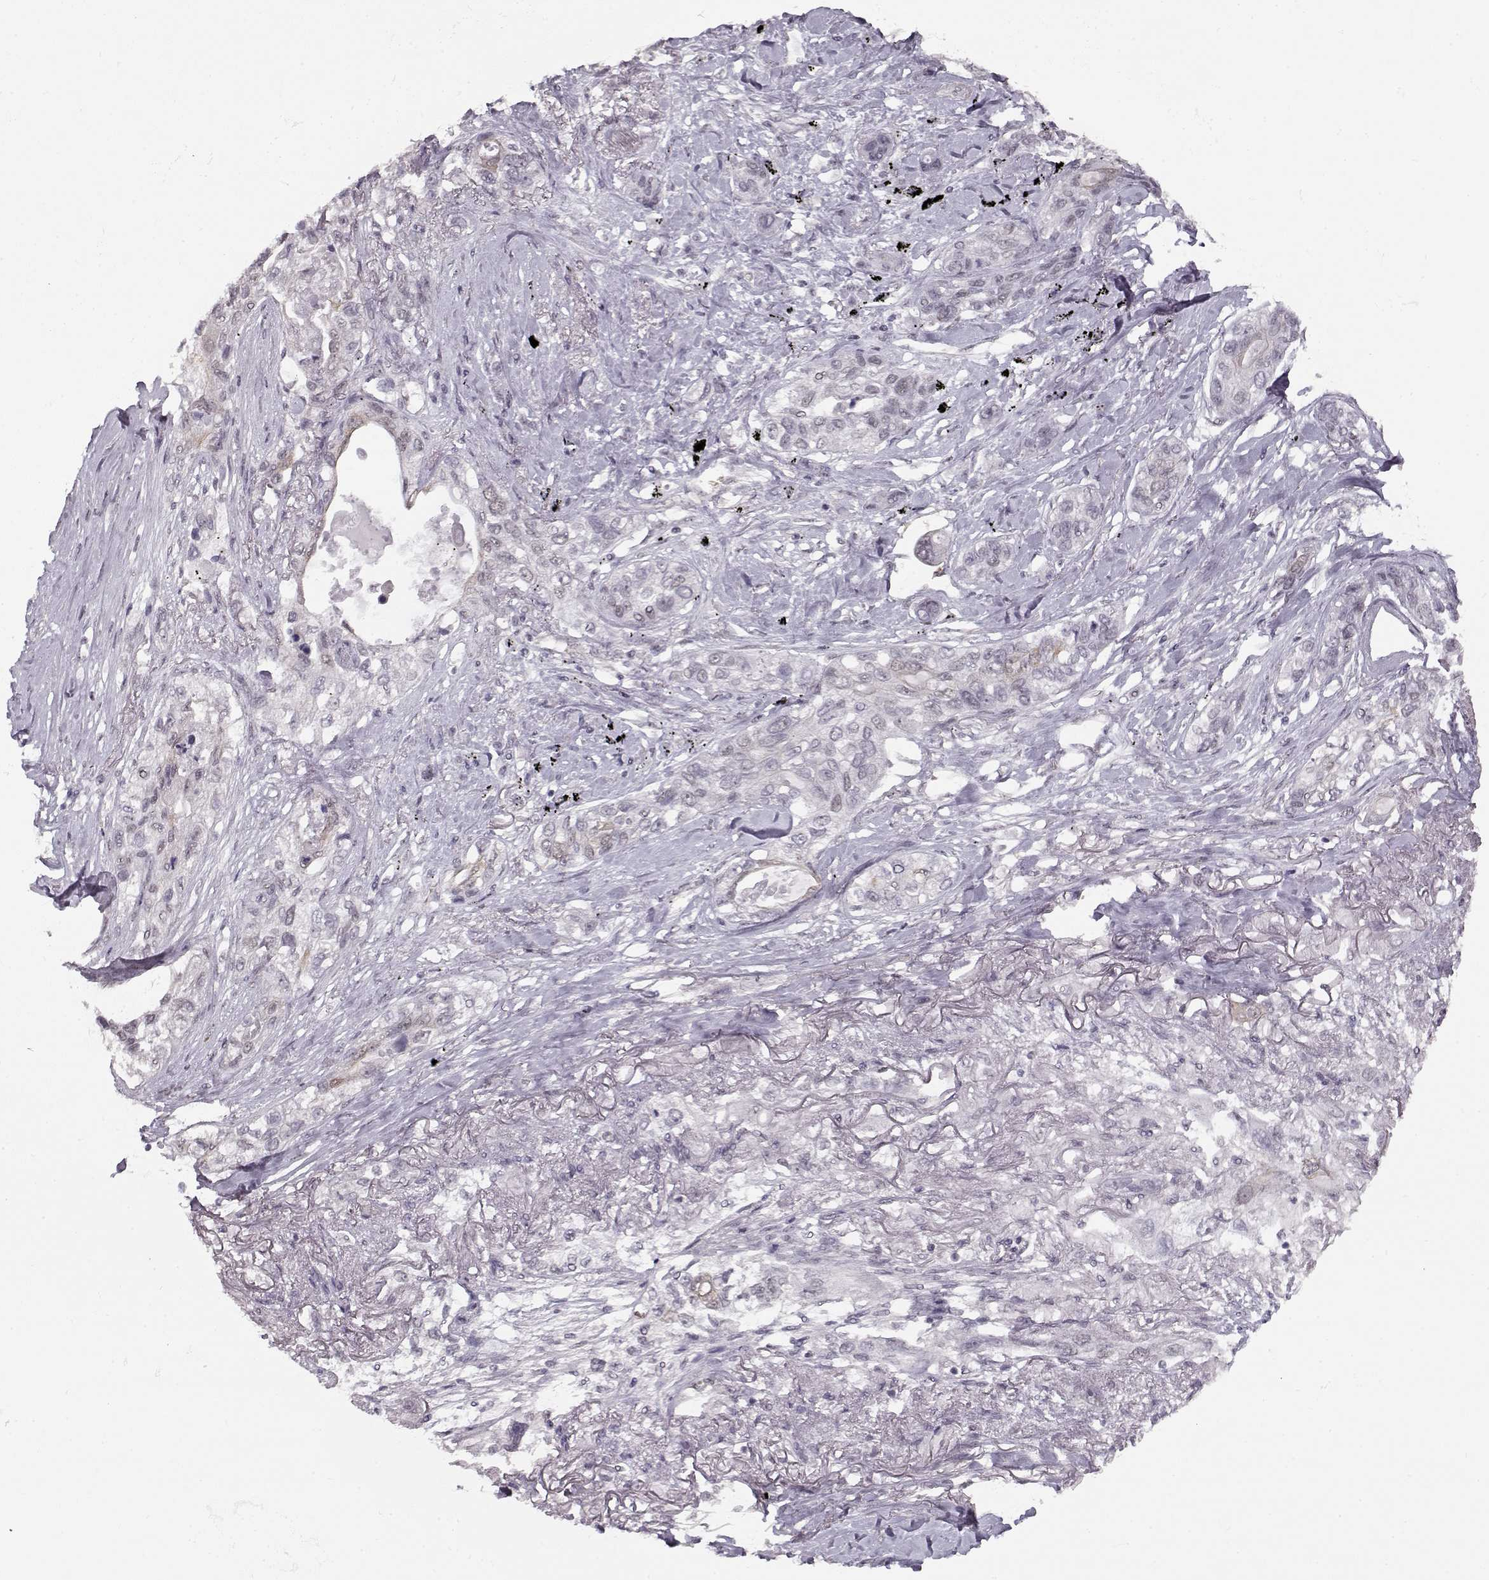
{"staining": {"intensity": "negative", "quantity": "none", "location": "none"}, "tissue": "lung cancer", "cell_type": "Tumor cells", "image_type": "cancer", "snomed": [{"axis": "morphology", "description": "Squamous cell carcinoma, NOS"}, {"axis": "topography", "description": "Lung"}], "caption": "Histopathology image shows no significant protein positivity in tumor cells of lung squamous cell carcinoma.", "gene": "PCP4", "patient": {"sex": "female", "age": 70}}